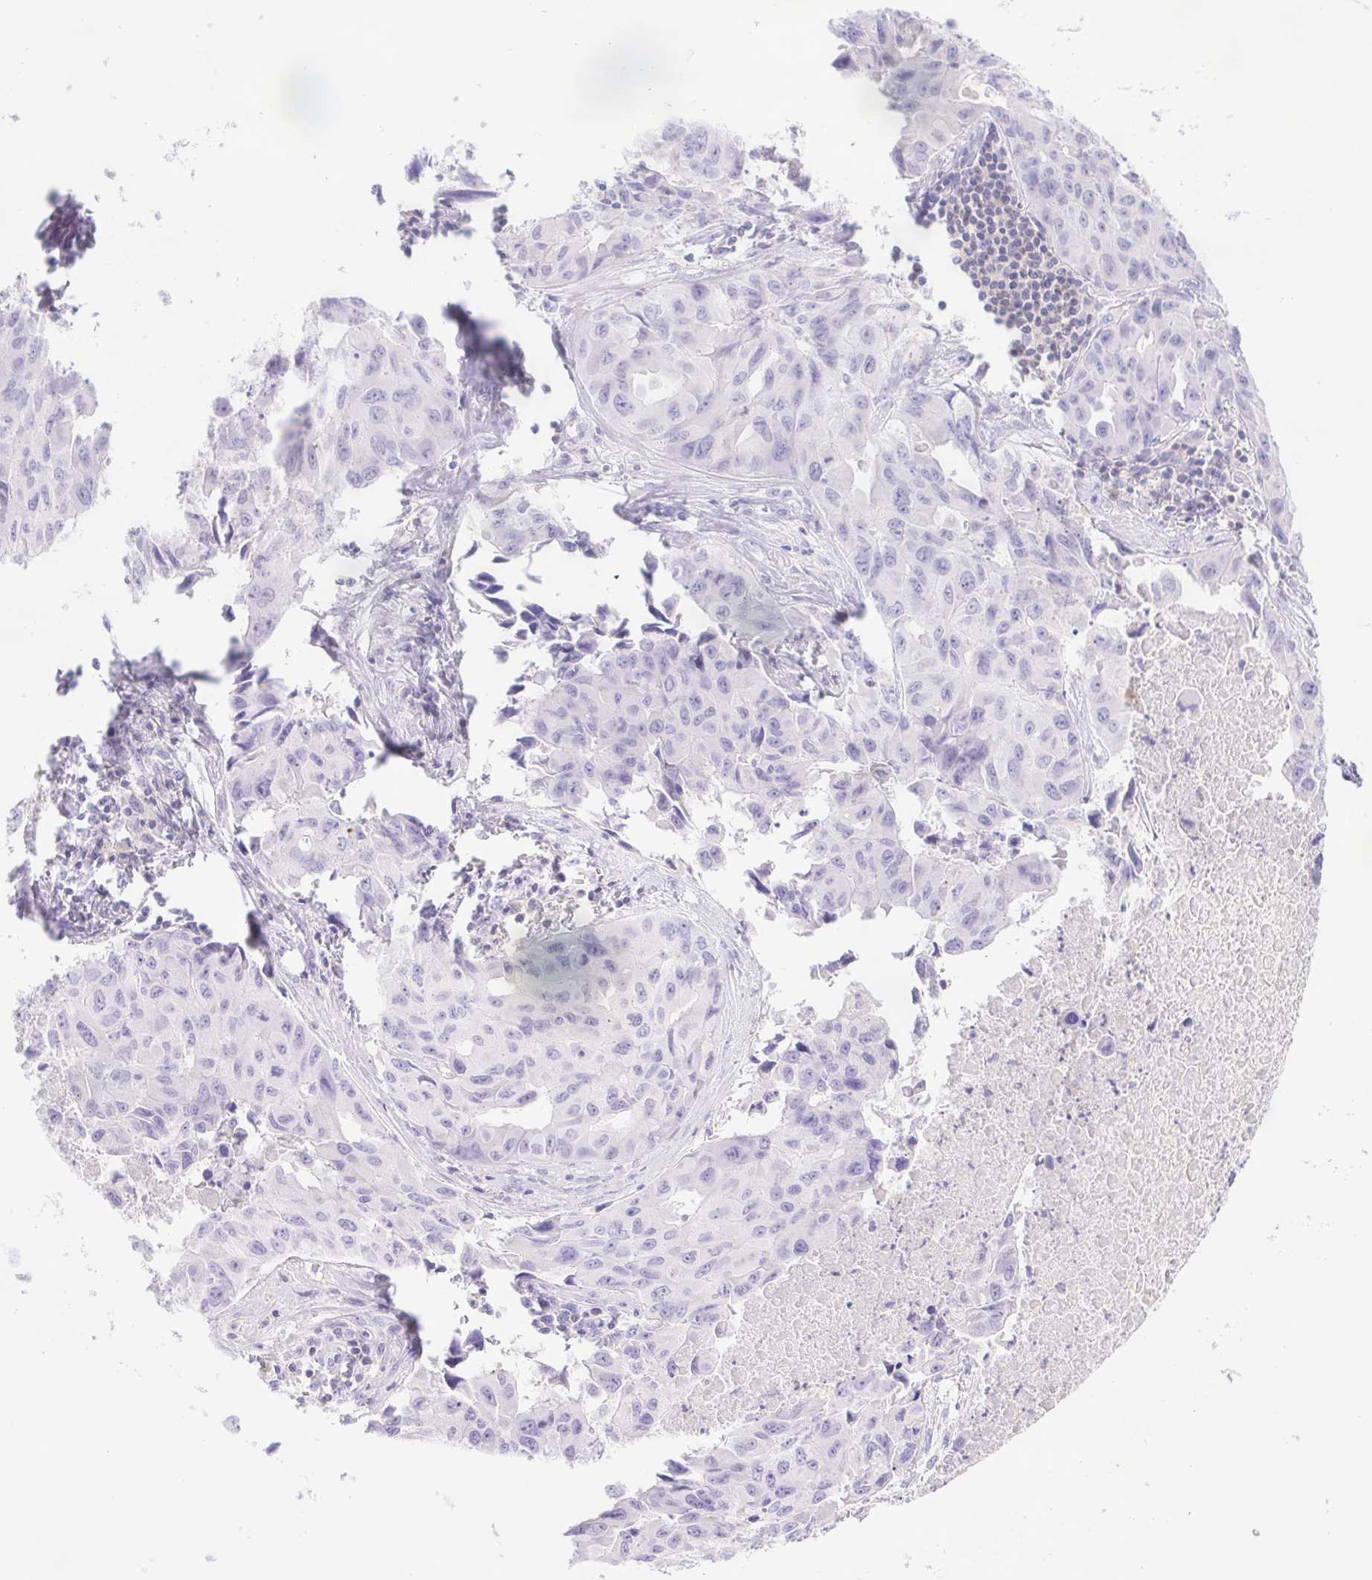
{"staining": {"intensity": "negative", "quantity": "none", "location": "none"}, "tissue": "lung cancer", "cell_type": "Tumor cells", "image_type": "cancer", "snomed": [{"axis": "morphology", "description": "Adenocarcinoma, NOS"}, {"axis": "topography", "description": "Lymph node"}, {"axis": "topography", "description": "Lung"}], "caption": "Adenocarcinoma (lung) was stained to show a protein in brown. There is no significant expression in tumor cells.", "gene": "SYNPR", "patient": {"sex": "male", "age": 64}}